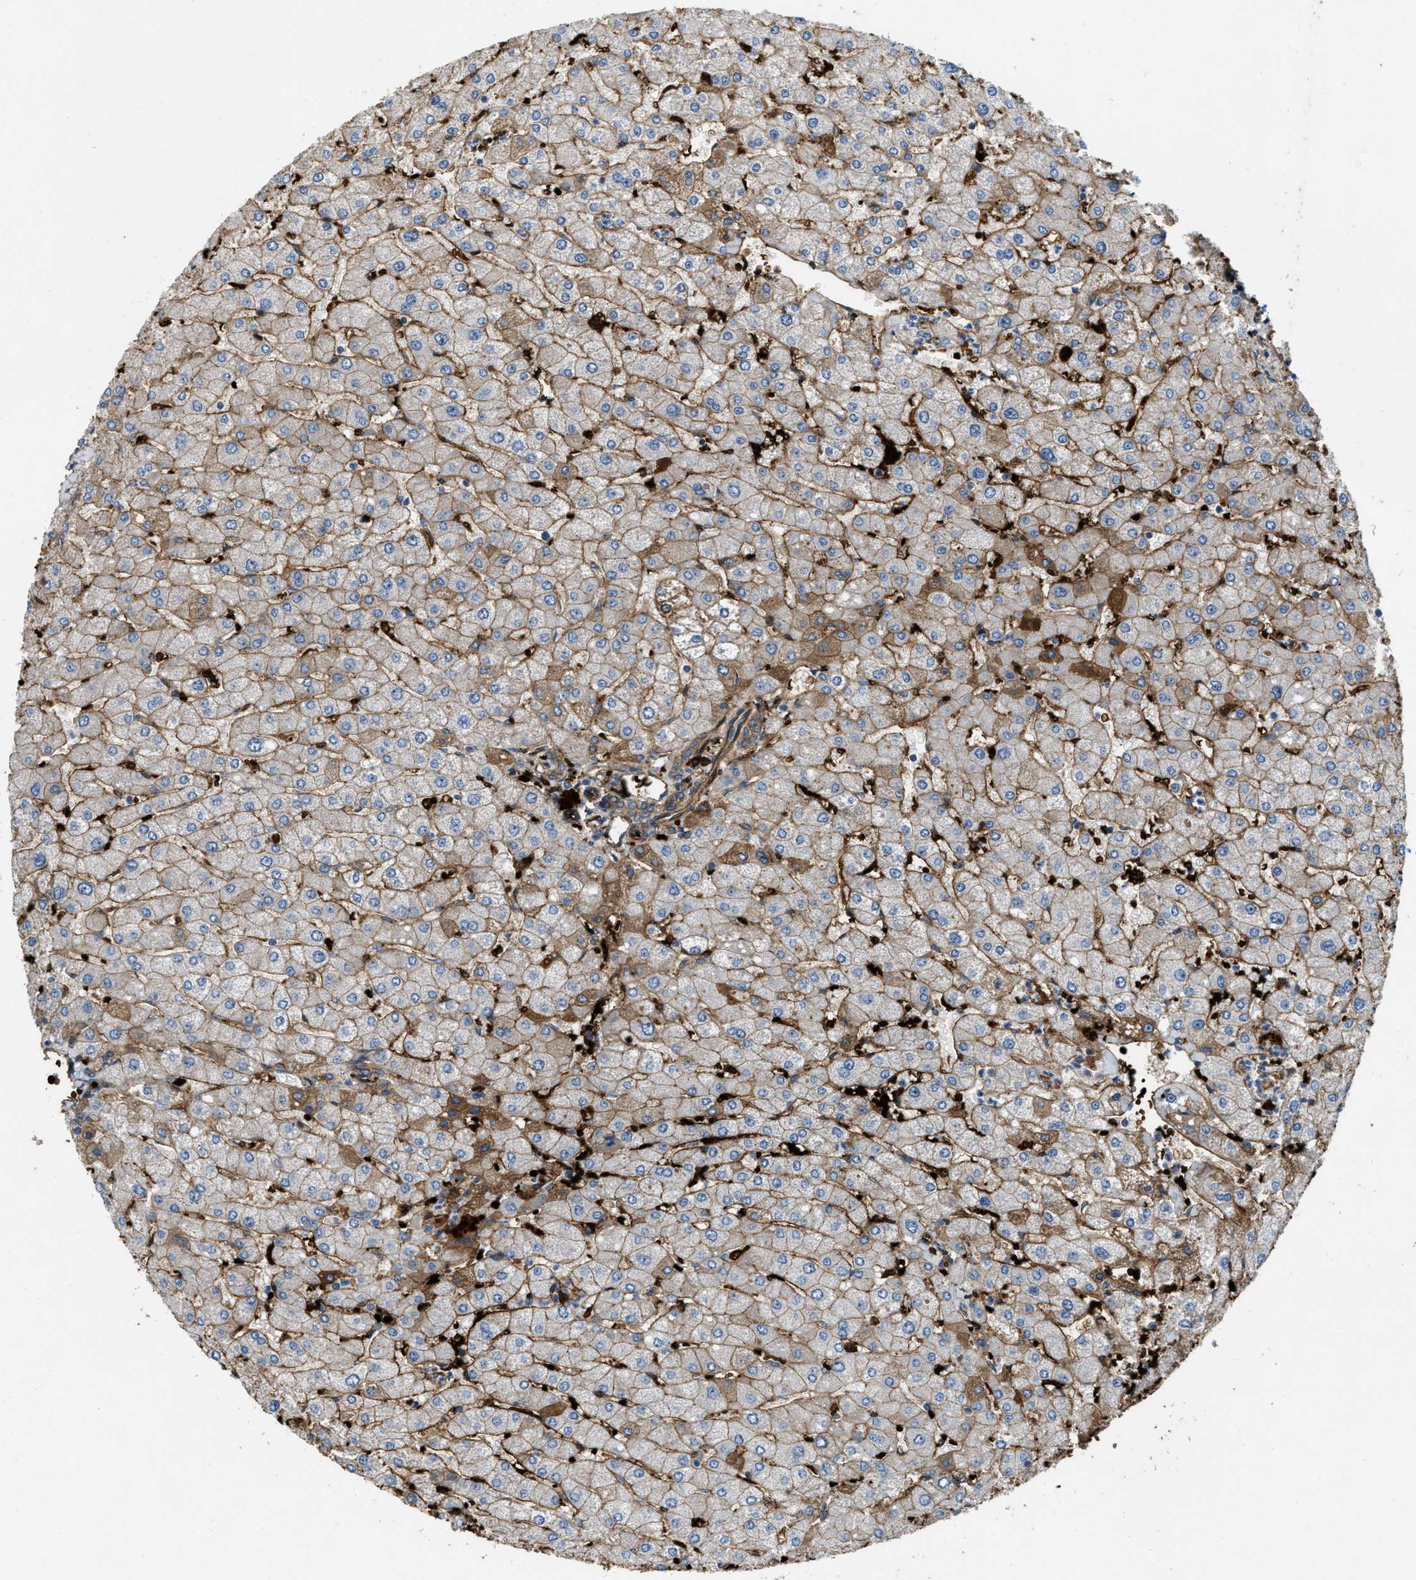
{"staining": {"intensity": "moderate", "quantity": ">75%", "location": "cytoplasmic/membranous"}, "tissue": "liver", "cell_type": "Cholangiocytes", "image_type": "normal", "snomed": [{"axis": "morphology", "description": "Normal tissue, NOS"}, {"axis": "topography", "description": "Liver"}], "caption": "An immunohistochemistry histopathology image of normal tissue is shown. Protein staining in brown highlights moderate cytoplasmic/membranous positivity in liver within cholangiocytes. The staining was performed using DAB (3,3'-diaminobenzidine), with brown indicating positive protein expression. Nuclei are stained blue with hematoxylin.", "gene": "ERC1", "patient": {"sex": "male", "age": 55}}